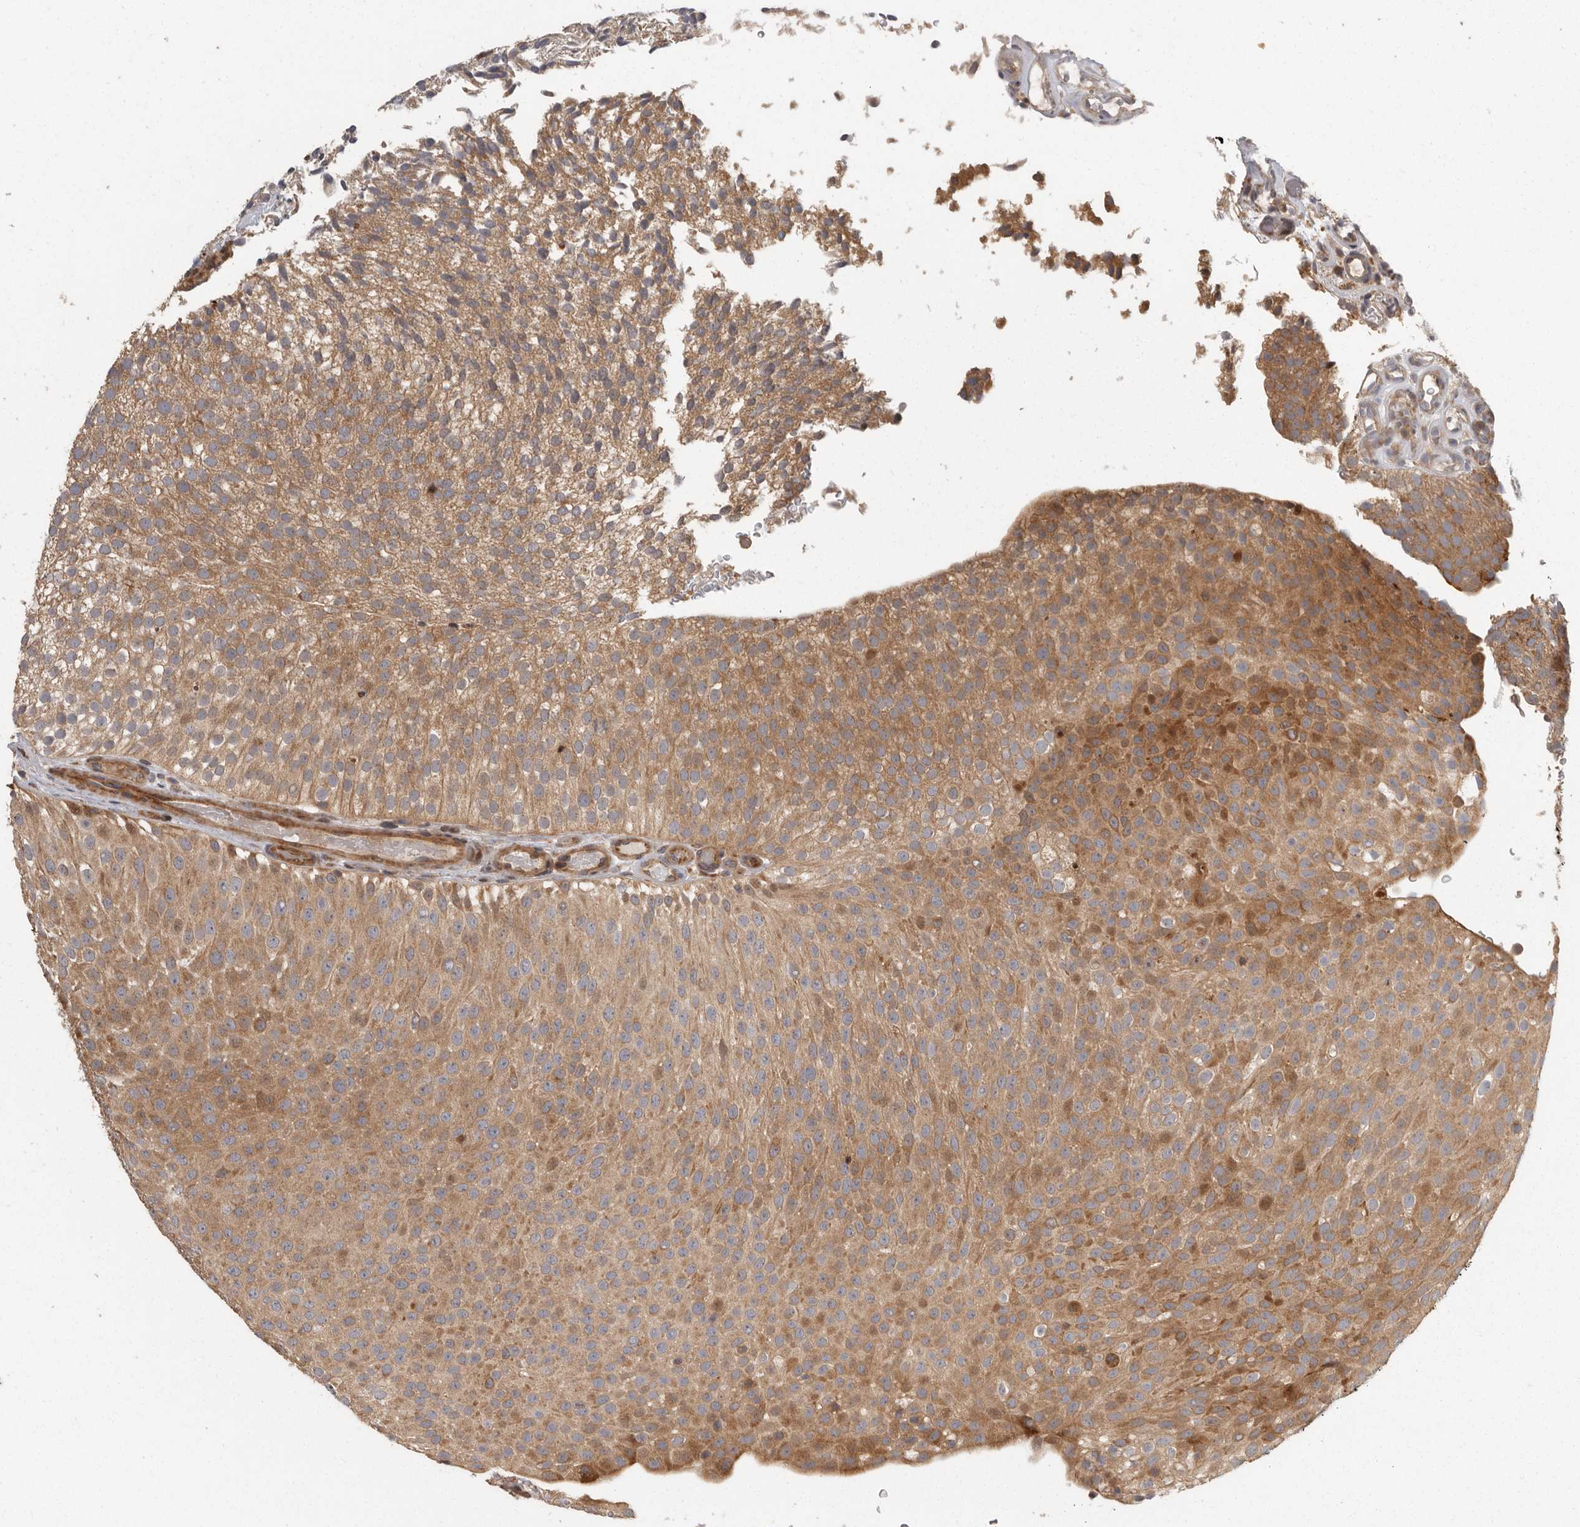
{"staining": {"intensity": "moderate", "quantity": ">75%", "location": "cytoplasmic/membranous"}, "tissue": "urothelial cancer", "cell_type": "Tumor cells", "image_type": "cancer", "snomed": [{"axis": "morphology", "description": "Urothelial carcinoma, Low grade"}, {"axis": "topography", "description": "Urinary bladder"}], "caption": "Brown immunohistochemical staining in human urothelial cancer reveals moderate cytoplasmic/membranous expression in approximately >75% of tumor cells.", "gene": "SWT1", "patient": {"sex": "male", "age": 78}}